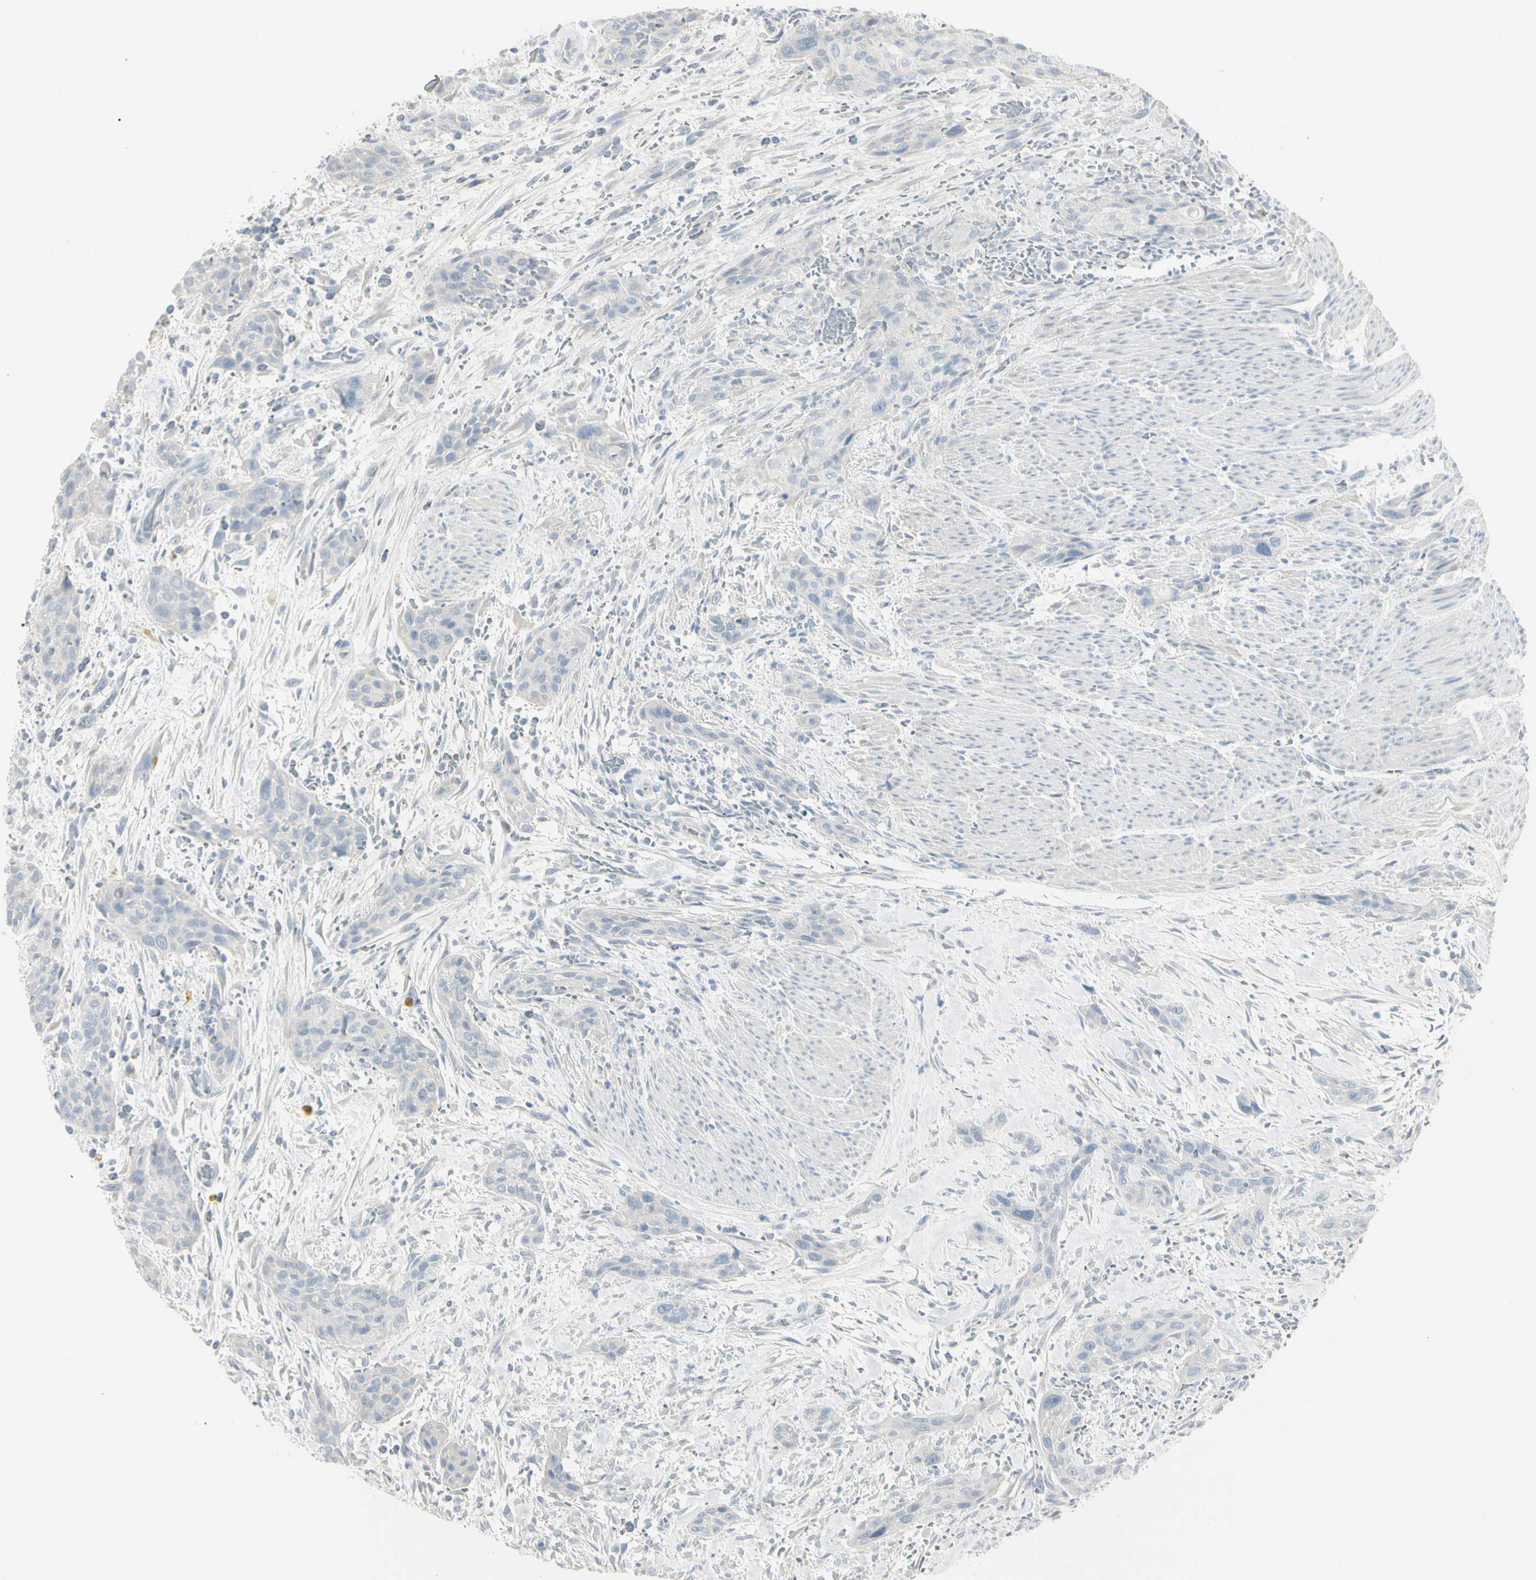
{"staining": {"intensity": "negative", "quantity": "none", "location": "none"}, "tissue": "urothelial cancer", "cell_type": "Tumor cells", "image_type": "cancer", "snomed": [{"axis": "morphology", "description": "Urothelial carcinoma, High grade"}, {"axis": "topography", "description": "Urinary bladder"}], "caption": "A micrograph of urothelial cancer stained for a protein demonstrates no brown staining in tumor cells.", "gene": "PIP", "patient": {"sex": "male", "age": 35}}